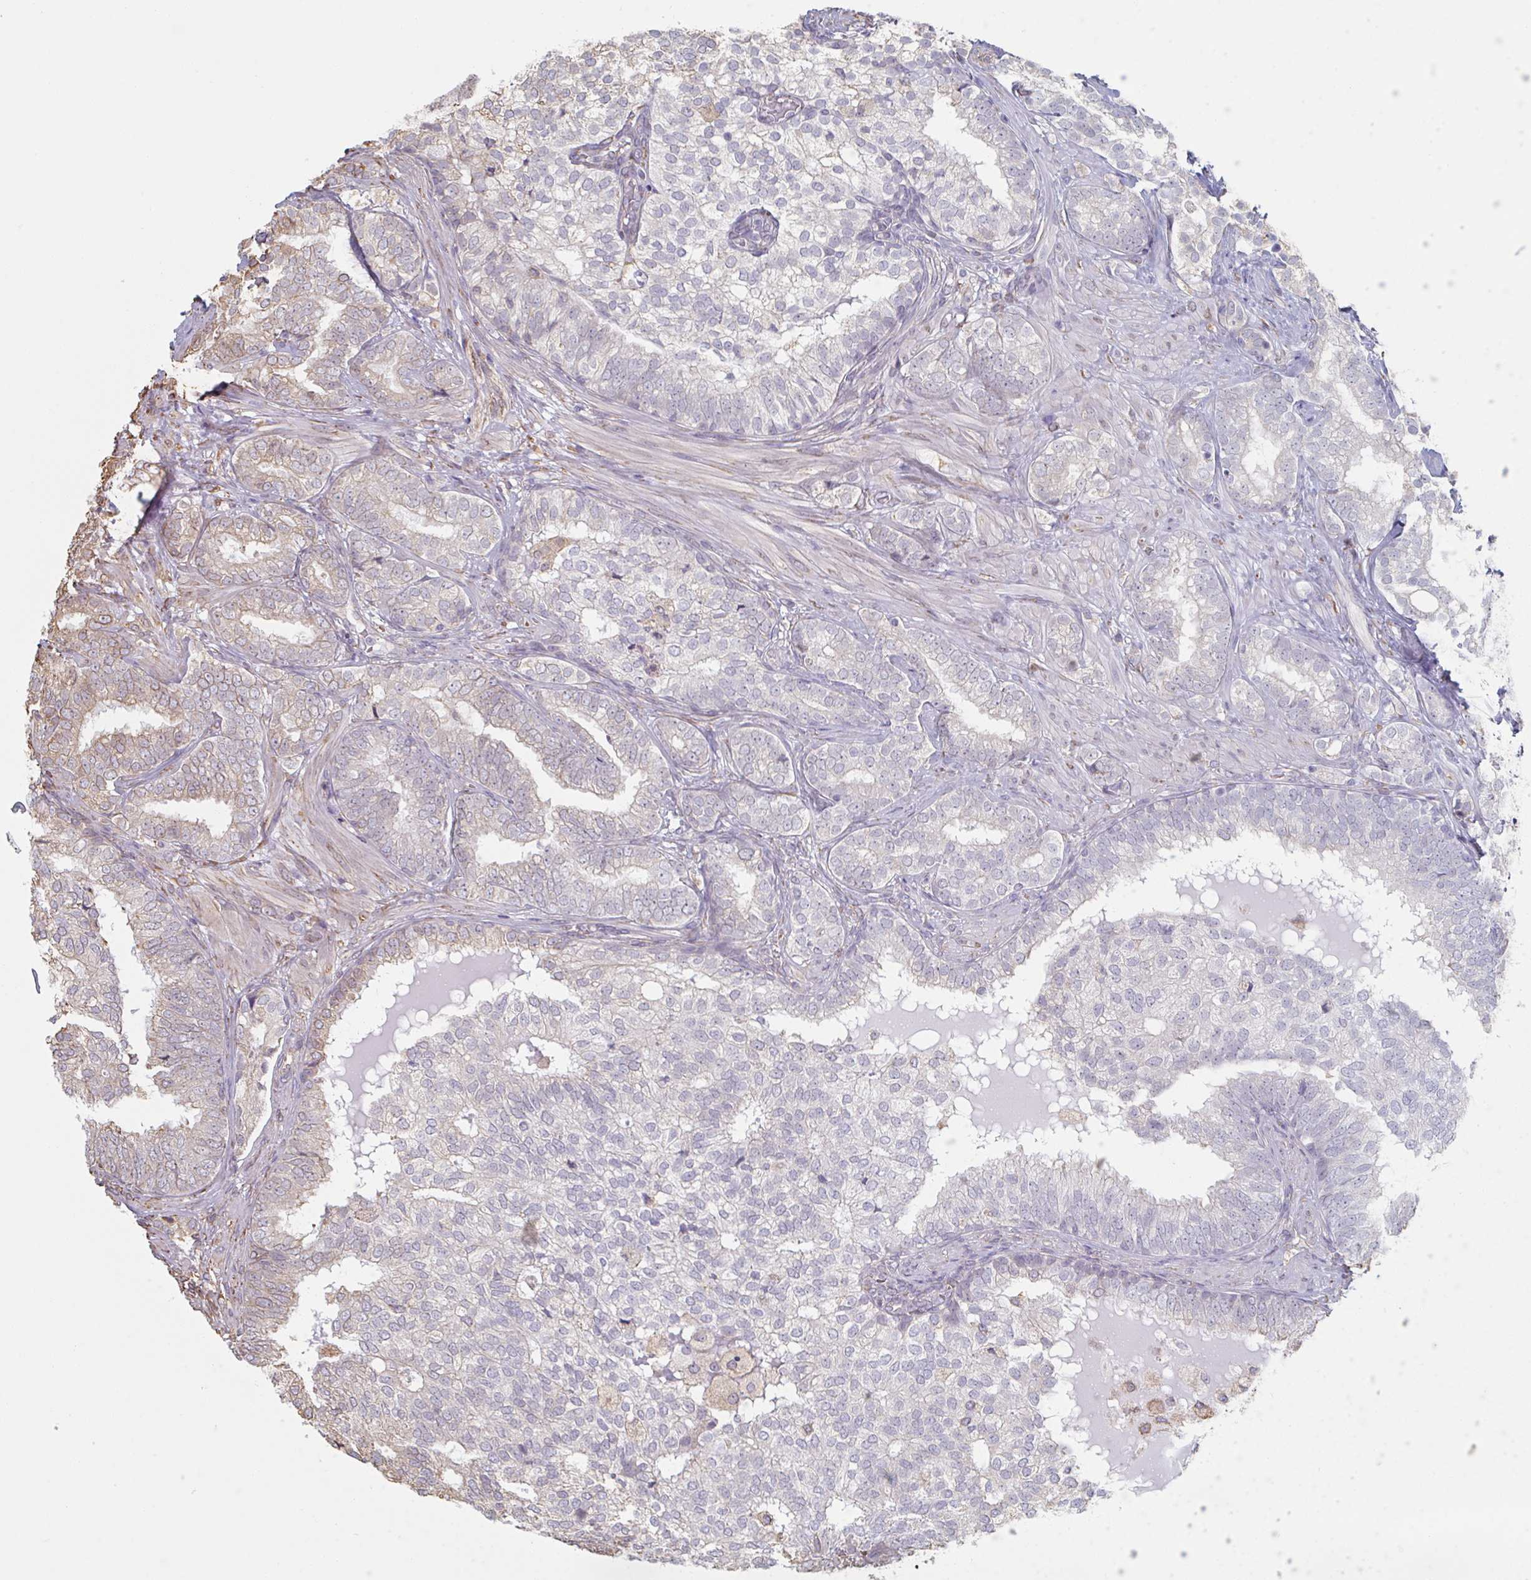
{"staining": {"intensity": "moderate", "quantity": "<25%", "location": "cytoplasmic/membranous"}, "tissue": "prostate cancer", "cell_type": "Tumor cells", "image_type": "cancer", "snomed": [{"axis": "morphology", "description": "Adenocarcinoma, High grade"}, {"axis": "topography", "description": "Prostate"}], "caption": "High-magnification brightfield microscopy of prostate cancer stained with DAB (3,3'-diaminobenzidine) (brown) and counterstained with hematoxylin (blue). tumor cells exhibit moderate cytoplasmic/membranous expression is present in about<25% of cells. (DAB (3,3'-diaminobenzidine) IHC with brightfield microscopy, high magnification).", "gene": "RAB5IF", "patient": {"sex": "male", "age": 72}}